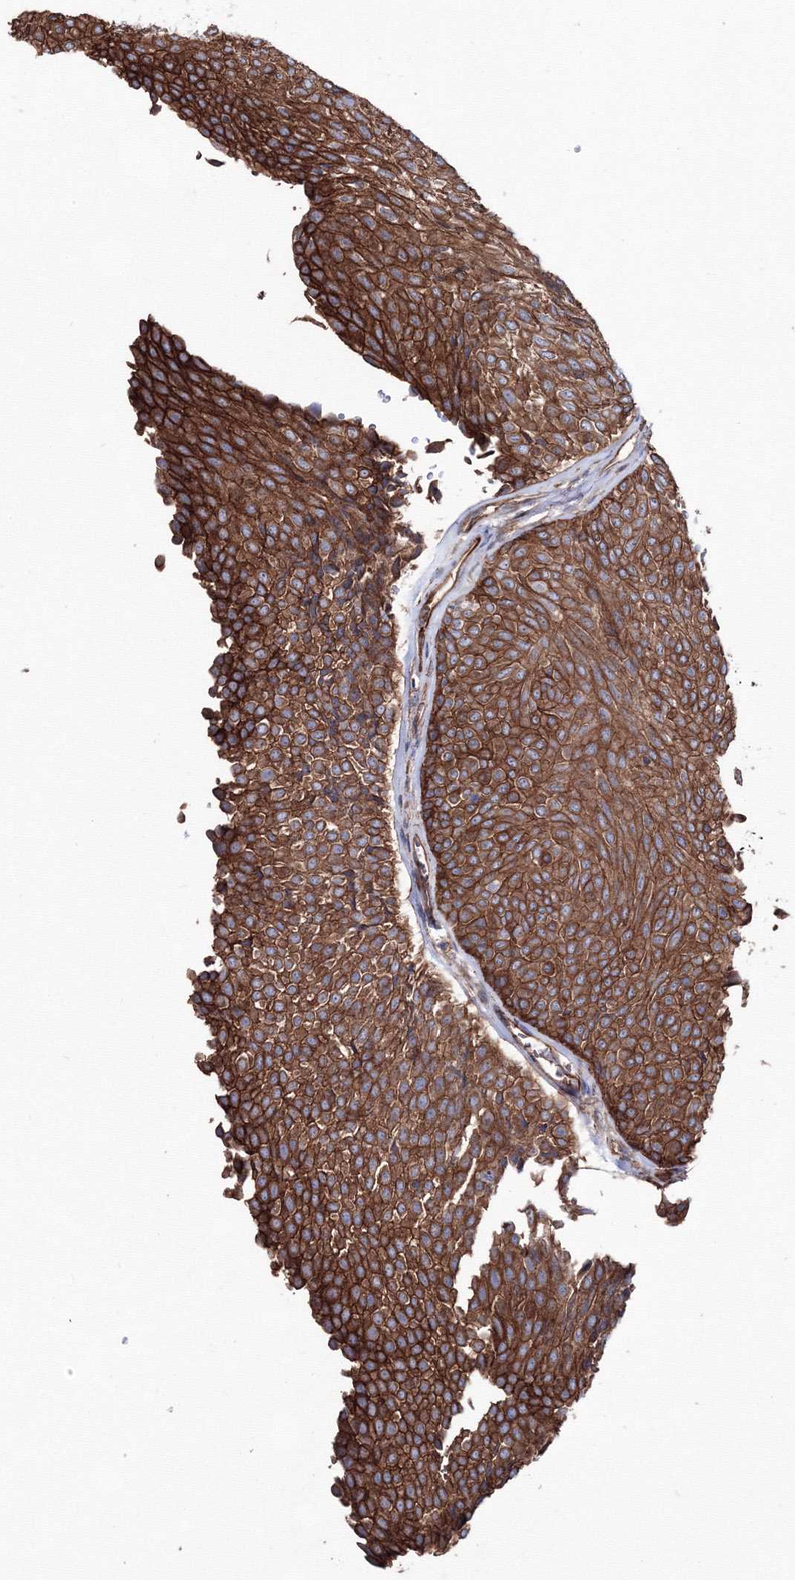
{"staining": {"intensity": "strong", "quantity": ">75%", "location": "cytoplasmic/membranous"}, "tissue": "urothelial cancer", "cell_type": "Tumor cells", "image_type": "cancer", "snomed": [{"axis": "morphology", "description": "Urothelial carcinoma, Low grade"}, {"axis": "topography", "description": "Urinary bladder"}], "caption": "Tumor cells show high levels of strong cytoplasmic/membranous staining in about >75% of cells in urothelial carcinoma (low-grade). The staining was performed using DAB to visualize the protein expression in brown, while the nuclei were stained in blue with hematoxylin (Magnification: 20x).", "gene": "ANKRD37", "patient": {"sex": "male", "age": 78}}